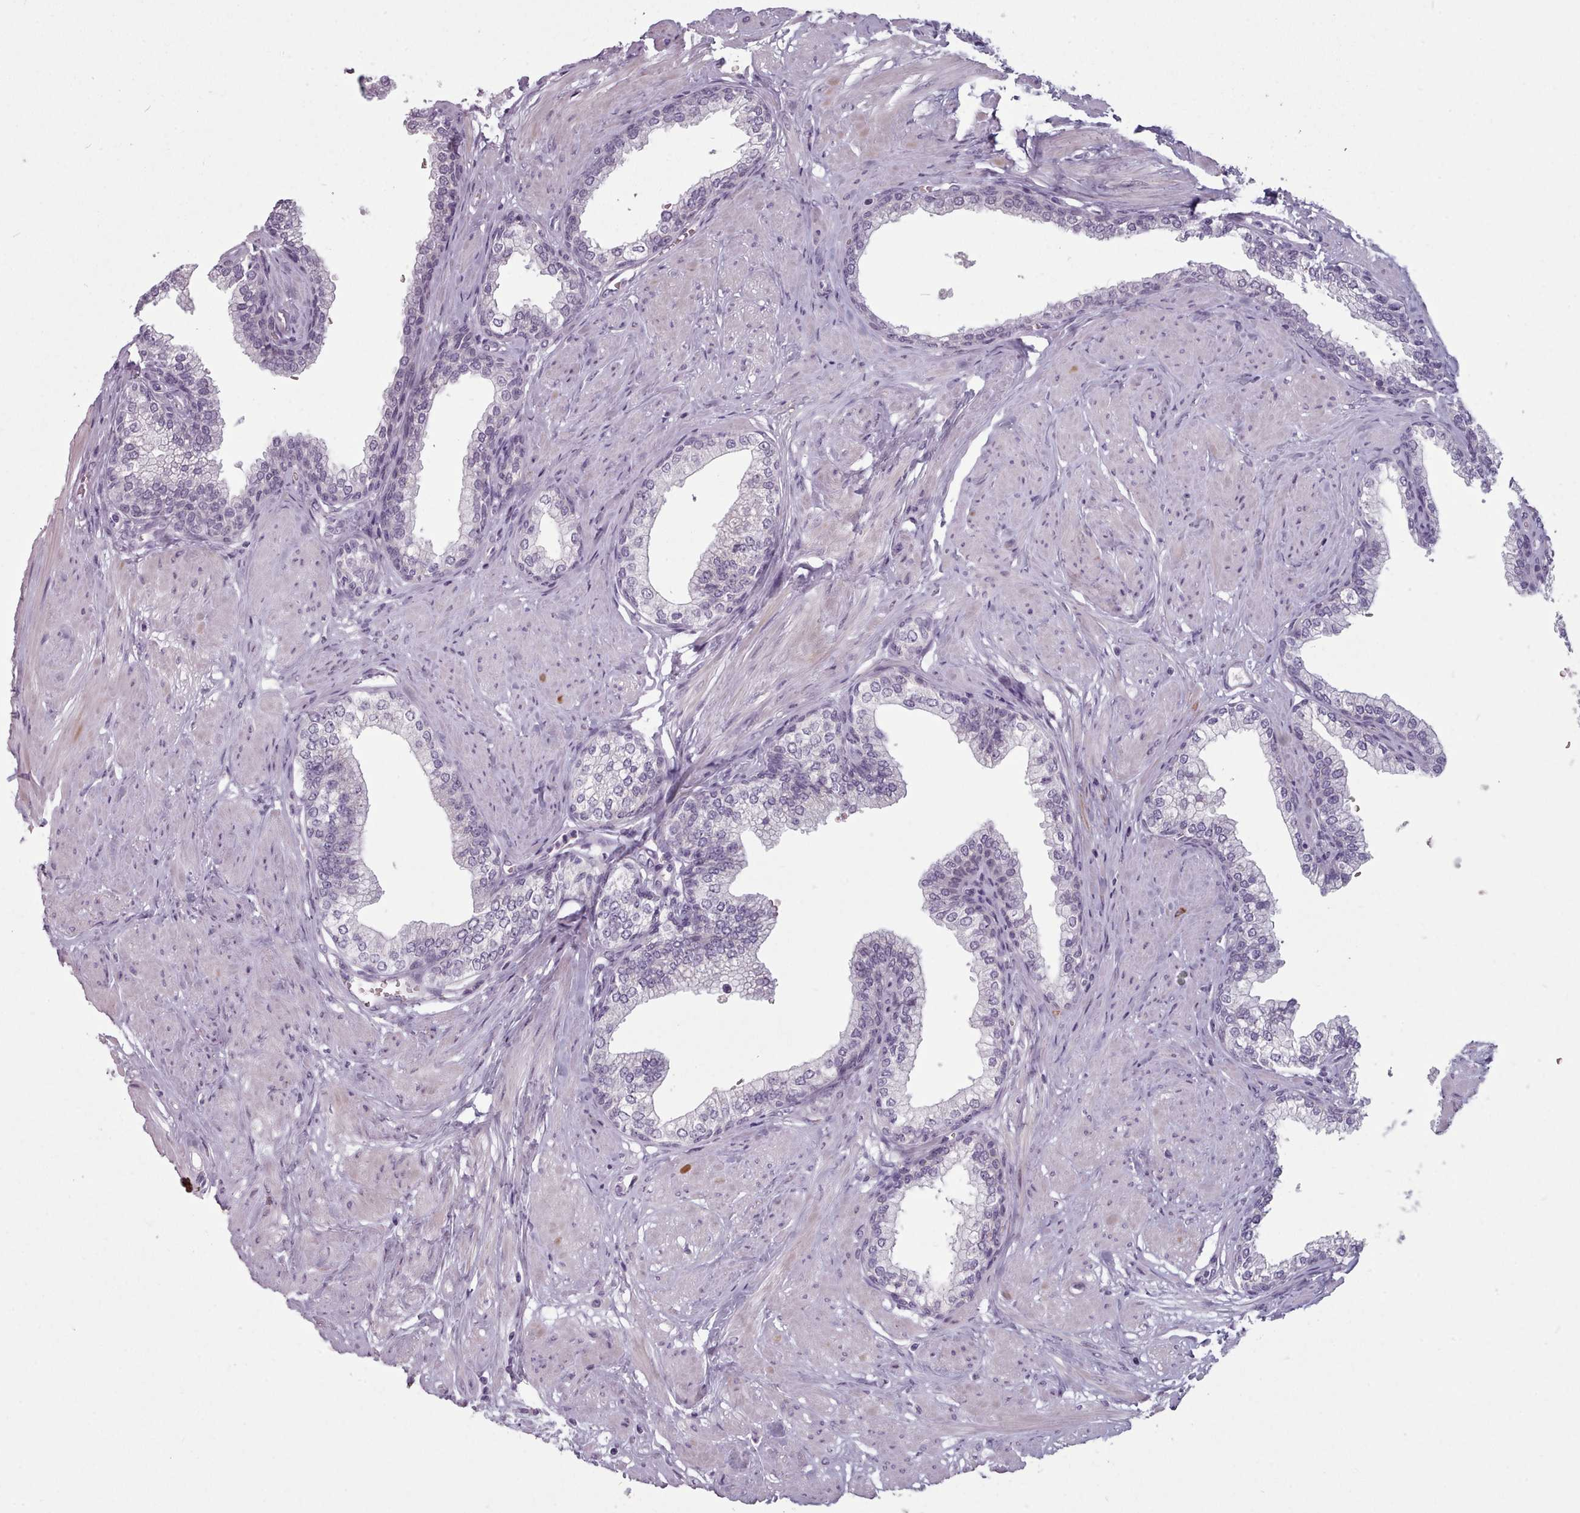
{"staining": {"intensity": "negative", "quantity": "none", "location": "none"}, "tissue": "prostate", "cell_type": "Glandular cells", "image_type": "normal", "snomed": [{"axis": "morphology", "description": "Normal tissue, NOS"}, {"axis": "morphology", "description": "Urothelial carcinoma, Low grade"}, {"axis": "topography", "description": "Urinary bladder"}, {"axis": "topography", "description": "Prostate"}], "caption": "This photomicrograph is of unremarkable prostate stained with immunohistochemistry (IHC) to label a protein in brown with the nuclei are counter-stained blue. There is no positivity in glandular cells.", "gene": "PBX4", "patient": {"sex": "male", "age": 60}}